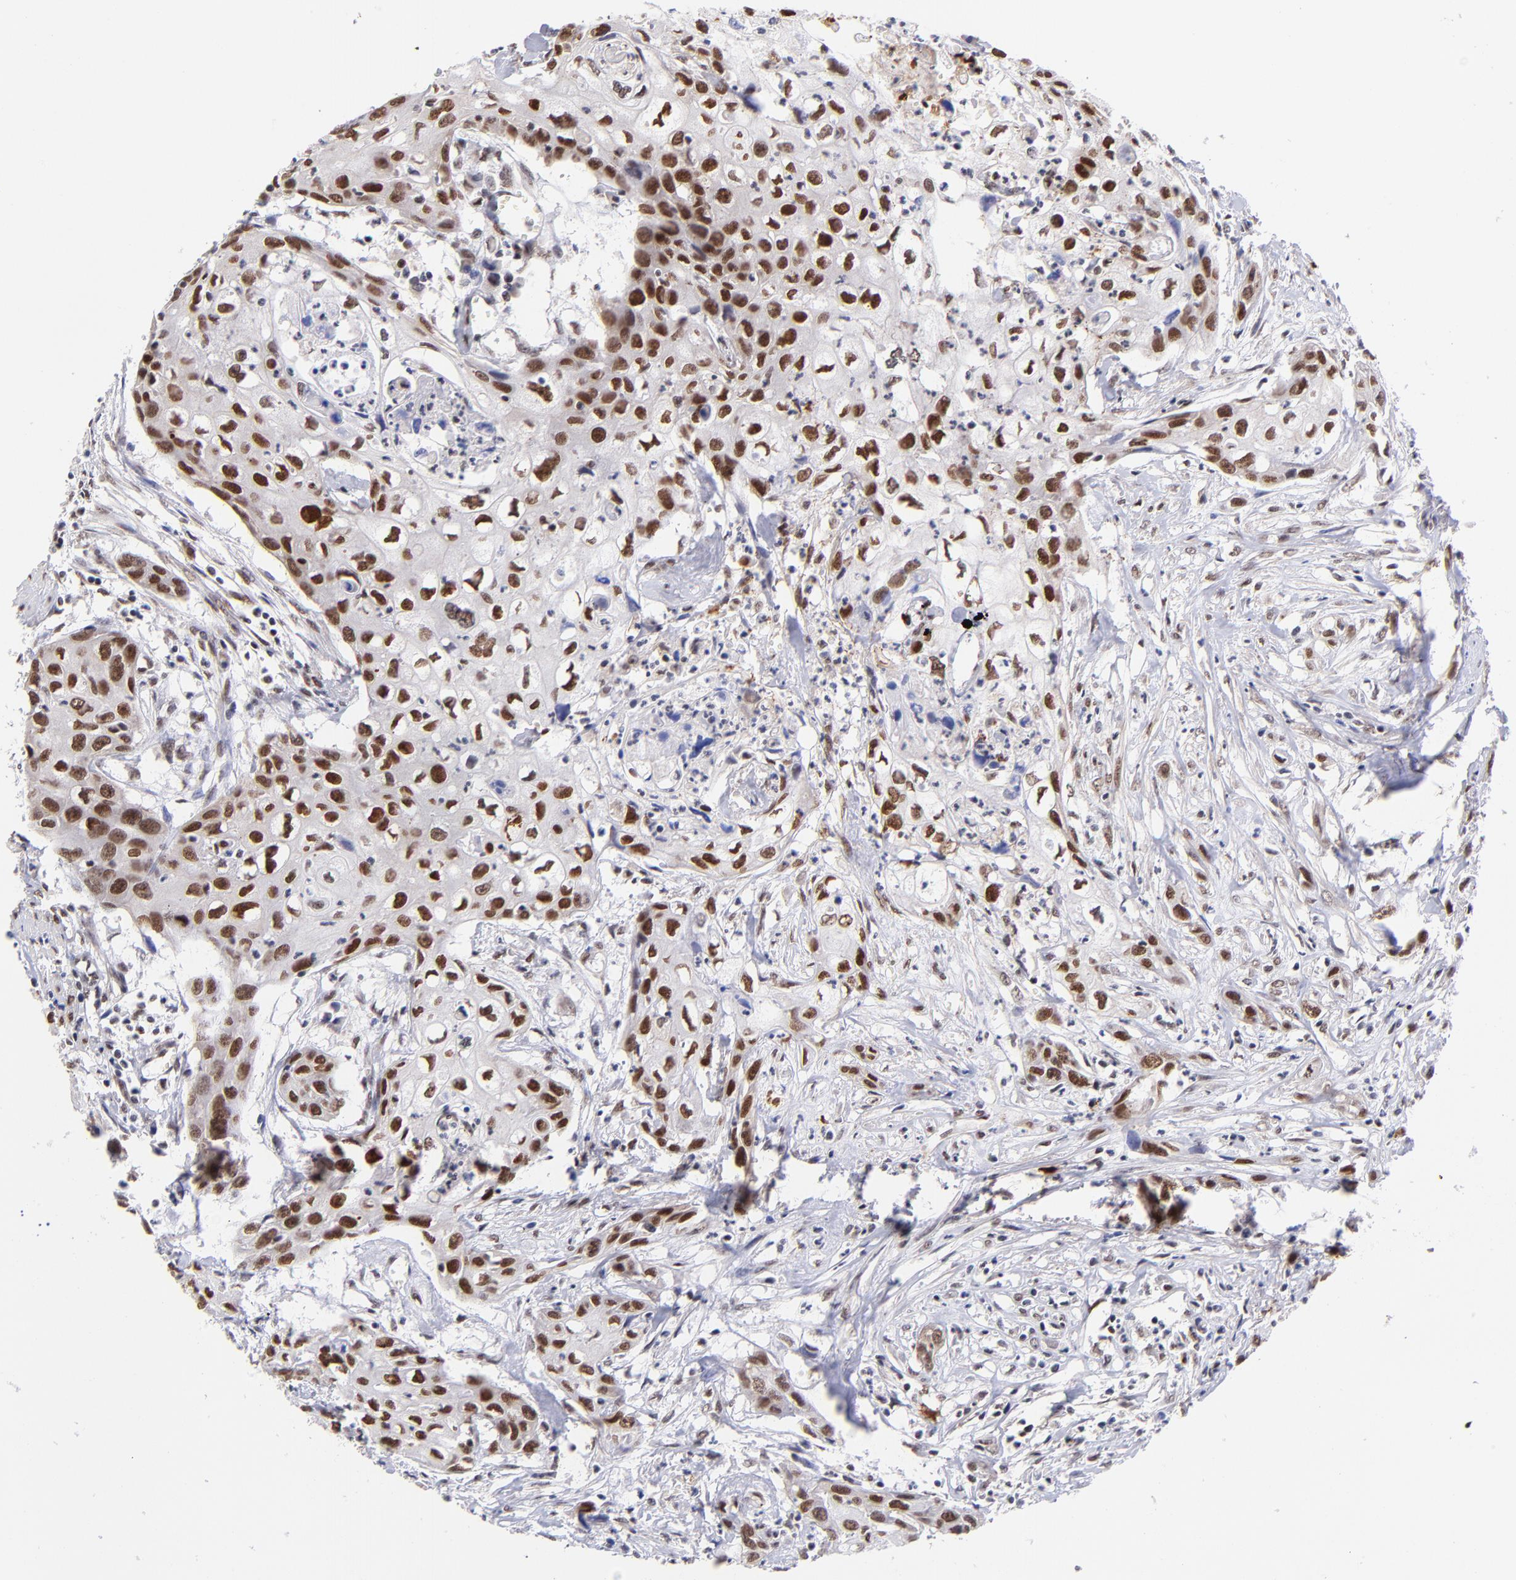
{"staining": {"intensity": "strong", "quantity": ">75%", "location": "nuclear"}, "tissue": "urothelial cancer", "cell_type": "Tumor cells", "image_type": "cancer", "snomed": [{"axis": "morphology", "description": "Urothelial carcinoma, High grade"}, {"axis": "topography", "description": "Urinary bladder"}], "caption": "This is an image of IHC staining of urothelial cancer, which shows strong staining in the nuclear of tumor cells.", "gene": "MIDEAS", "patient": {"sex": "male", "age": 54}}